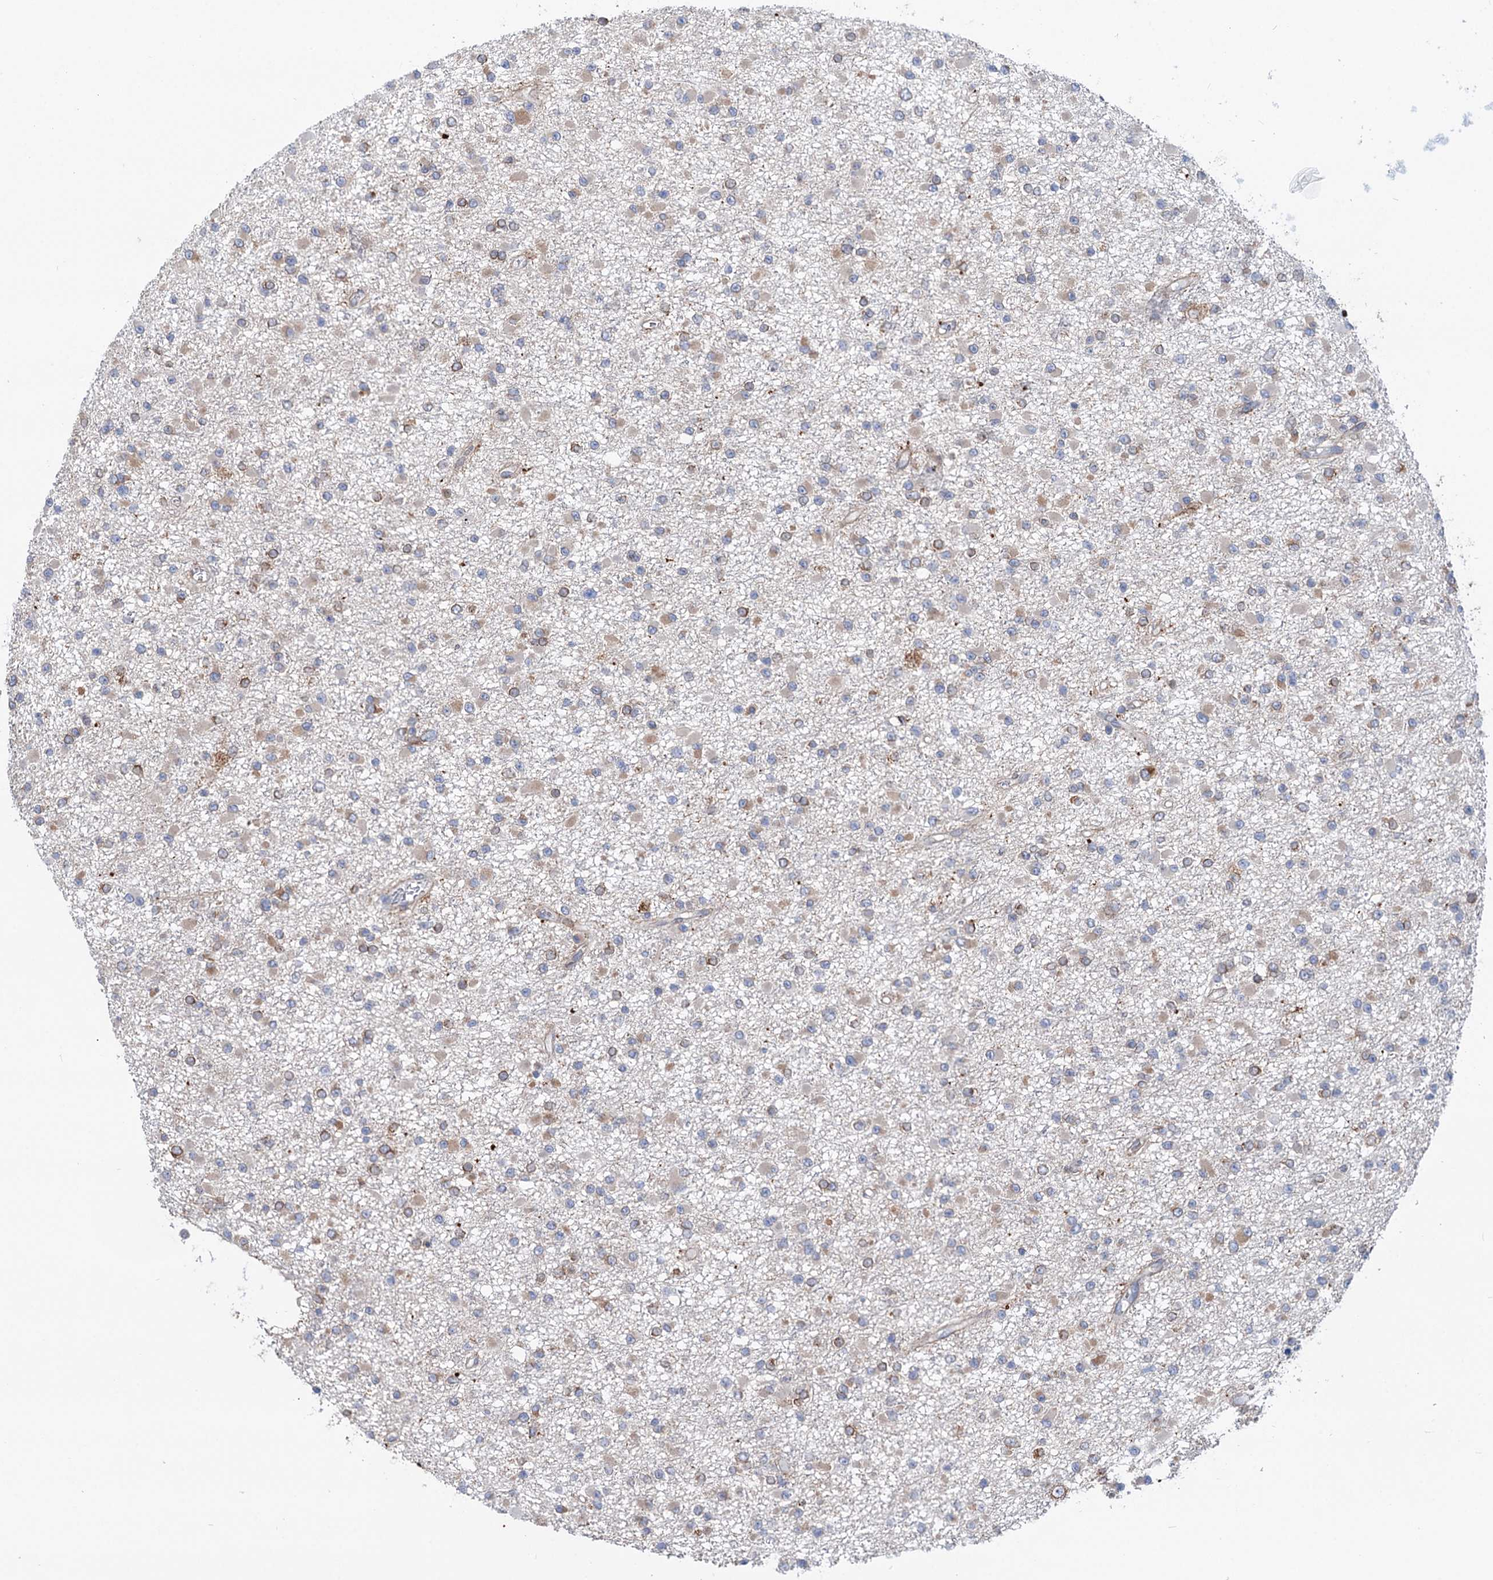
{"staining": {"intensity": "weak", "quantity": "25%-75%", "location": "cytoplasmic/membranous"}, "tissue": "glioma", "cell_type": "Tumor cells", "image_type": "cancer", "snomed": [{"axis": "morphology", "description": "Glioma, malignant, Low grade"}, {"axis": "topography", "description": "Brain"}], "caption": "Protein expression analysis of human low-grade glioma (malignant) reveals weak cytoplasmic/membranous expression in about 25%-75% of tumor cells.", "gene": "PTDSS2", "patient": {"sex": "female", "age": 22}}